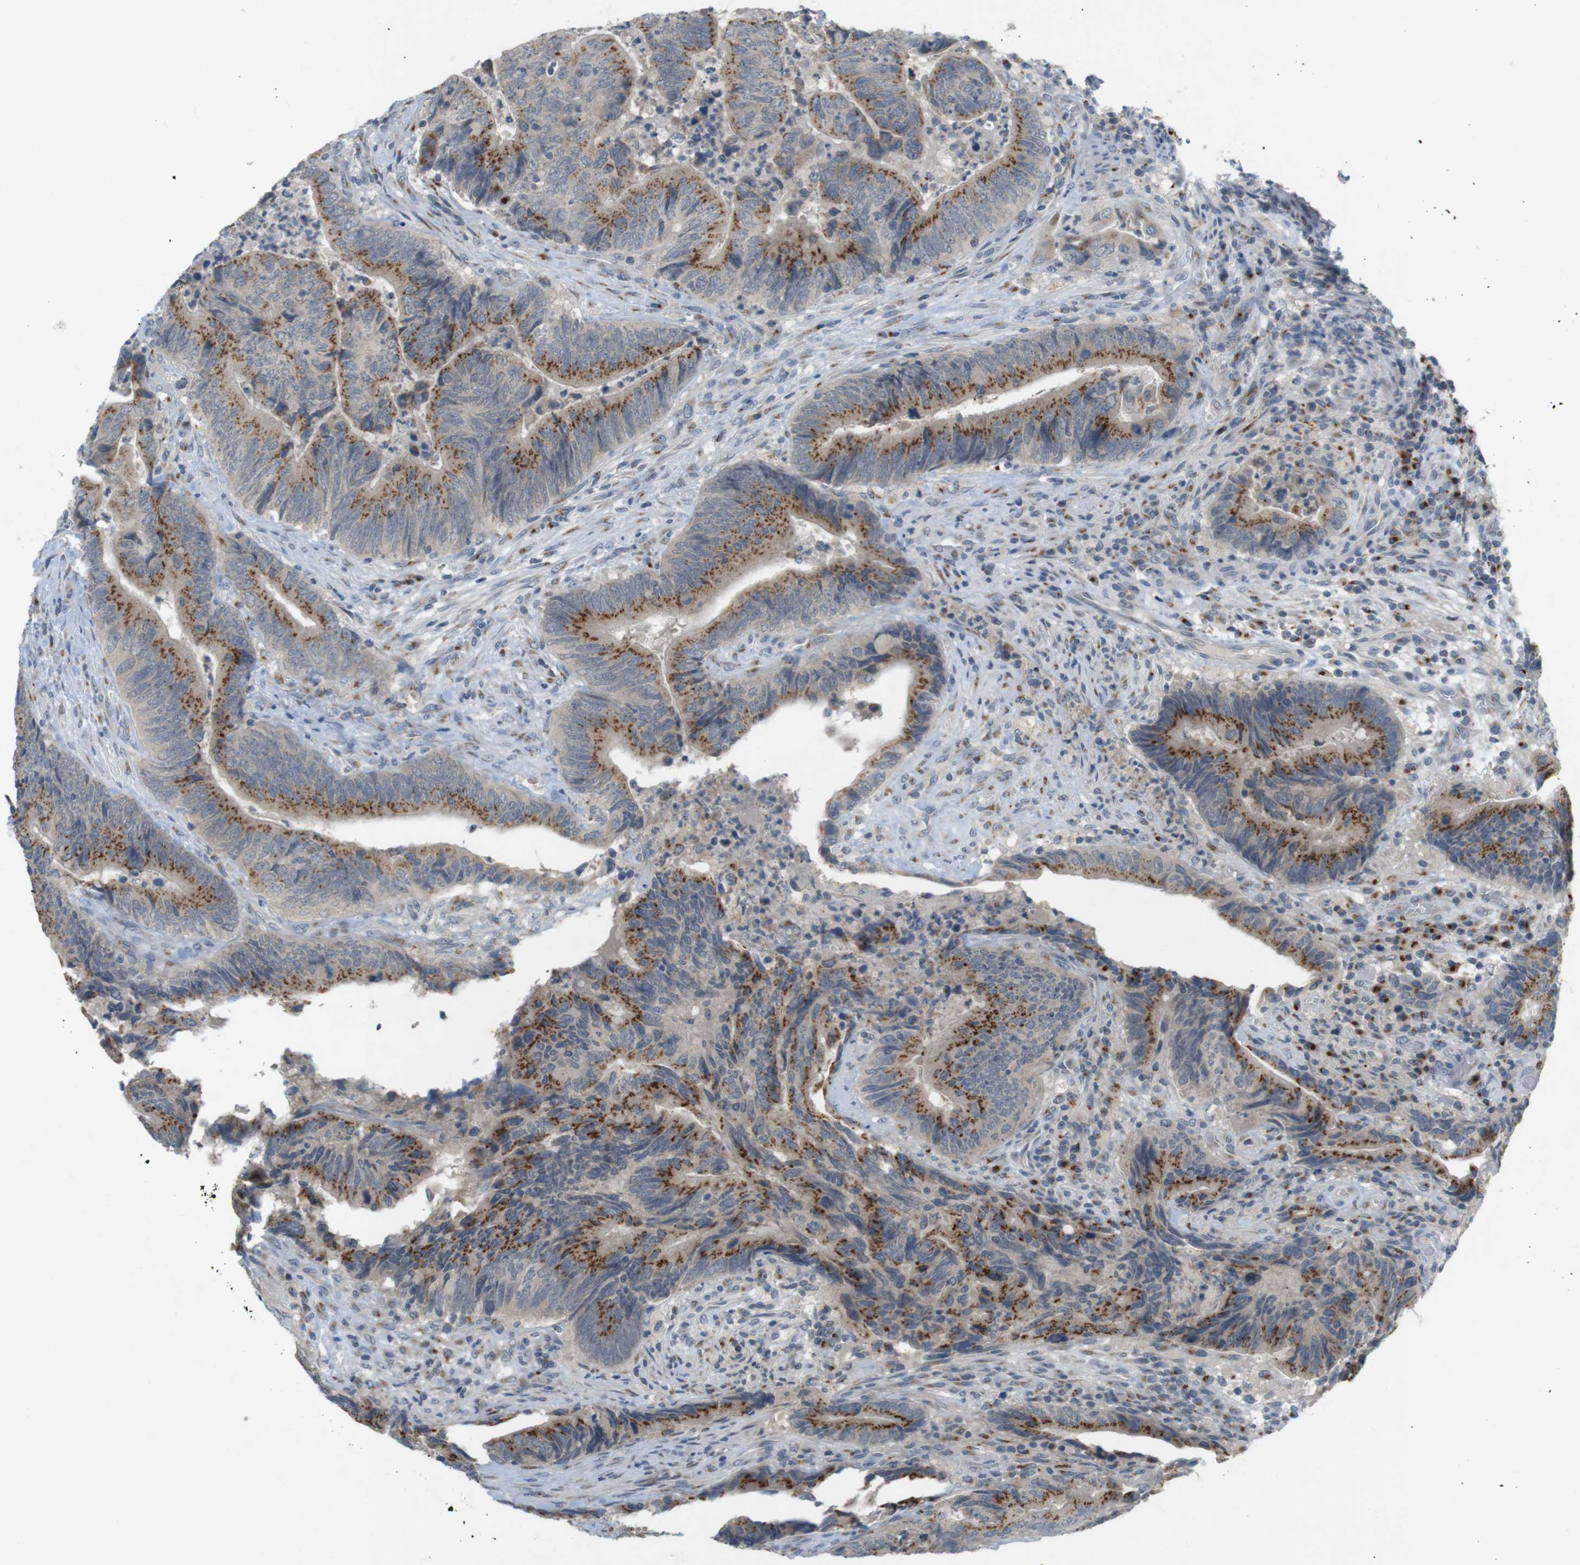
{"staining": {"intensity": "moderate", "quantity": ">75%", "location": "cytoplasmic/membranous"}, "tissue": "colorectal cancer", "cell_type": "Tumor cells", "image_type": "cancer", "snomed": [{"axis": "morphology", "description": "Normal tissue, NOS"}, {"axis": "morphology", "description": "Adenocarcinoma, NOS"}, {"axis": "topography", "description": "Colon"}], "caption": "Immunohistochemistry photomicrograph of human colorectal adenocarcinoma stained for a protein (brown), which demonstrates medium levels of moderate cytoplasmic/membranous positivity in about >75% of tumor cells.", "gene": "YIPF3", "patient": {"sex": "male", "age": 56}}